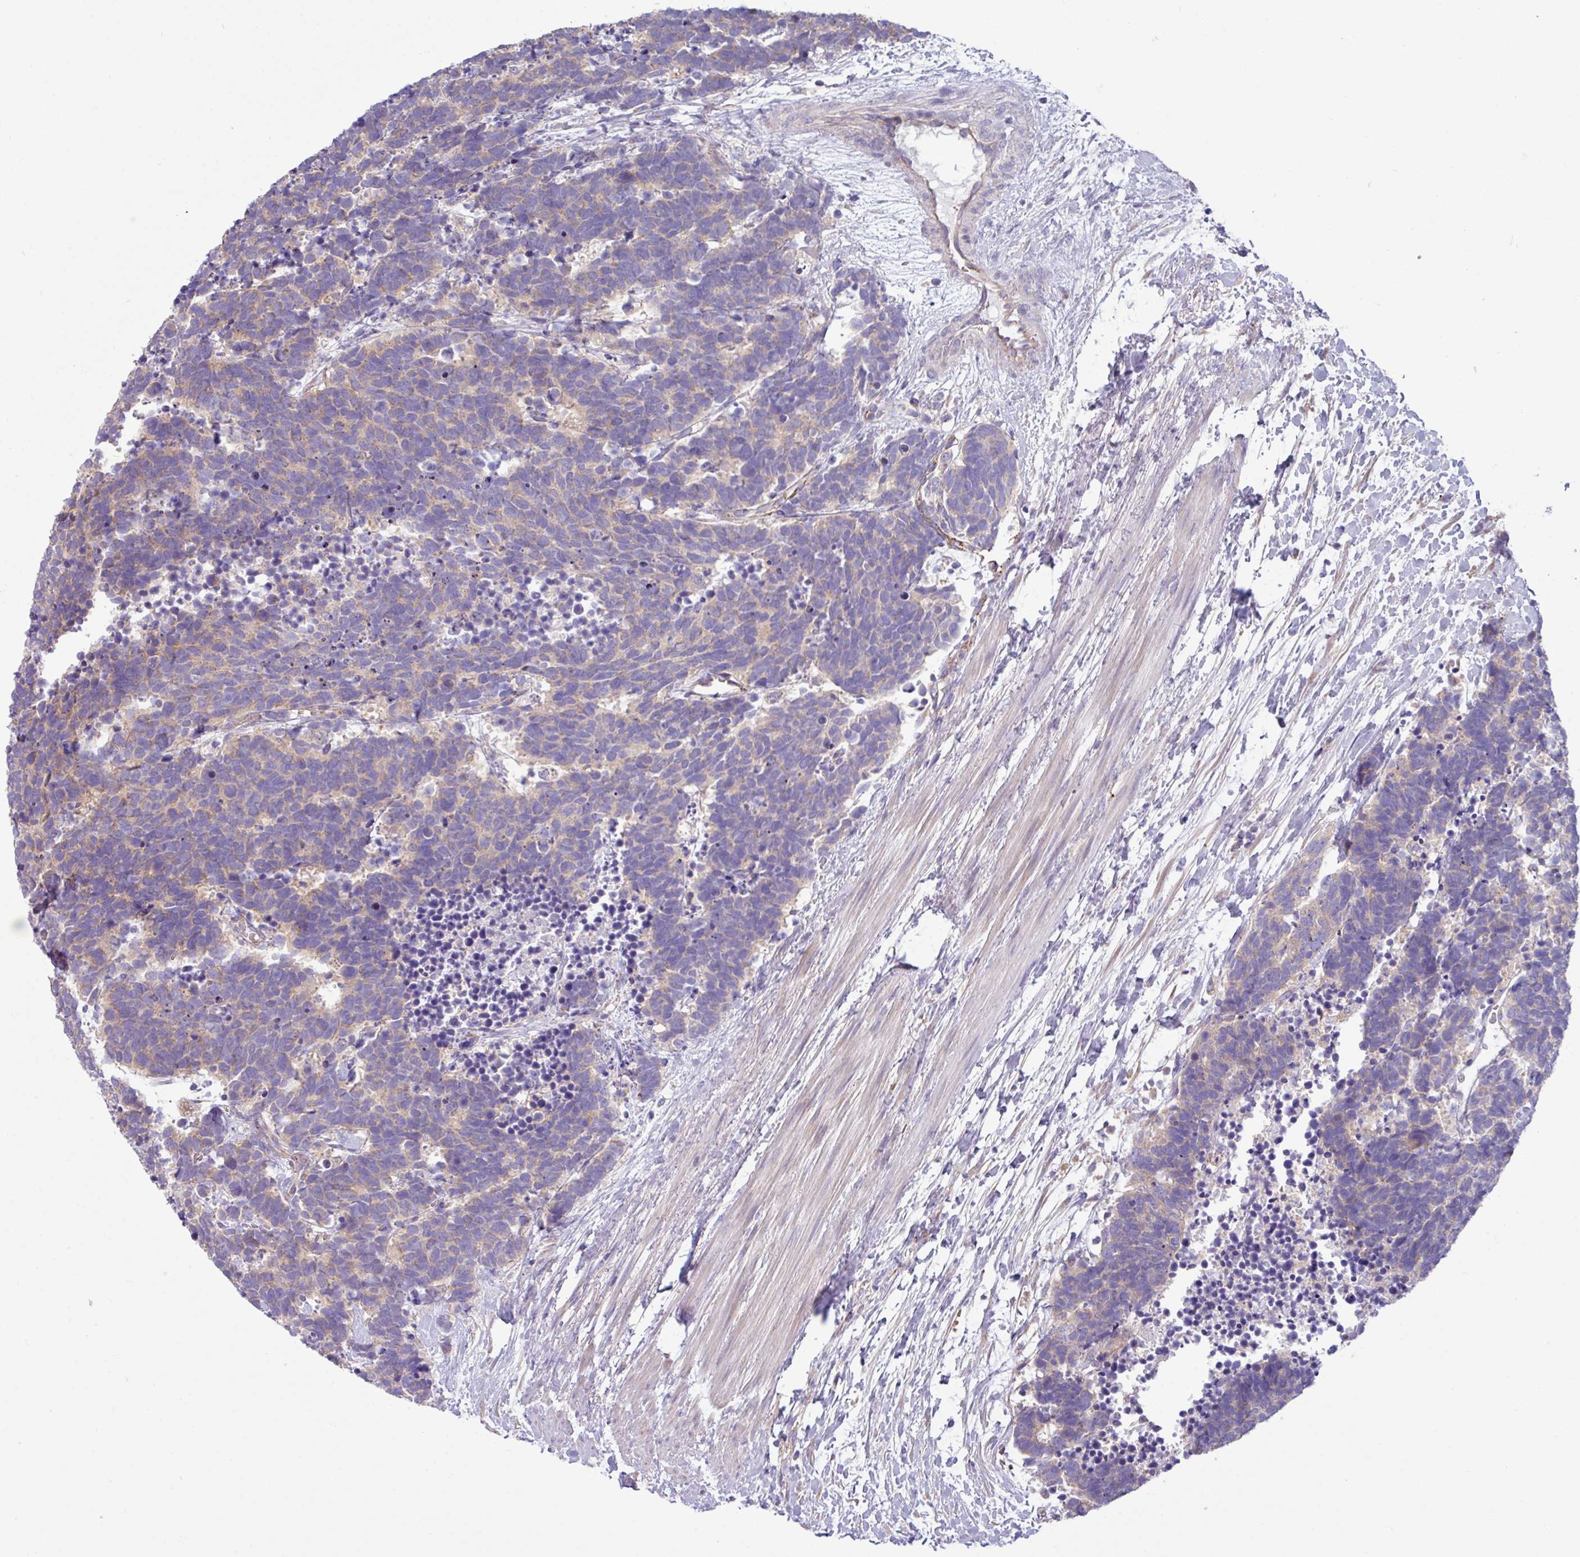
{"staining": {"intensity": "weak", "quantity": "25%-75%", "location": "cytoplasmic/membranous"}, "tissue": "carcinoid", "cell_type": "Tumor cells", "image_type": "cancer", "snomed": [{"axis": "morphology", "description": "Carcinoma, NOS"}, {"axis": "morphology", "description": "Carcinoid, malignant, NOS"}, {"axis": "topography", "description": "Prostate"}], "caption": "IHC micrograph of neoplastic tissue: human carcinoid stained using IHC reveals low levels of weak protein expression localized specifically in the cytoplasmic/membranous of tumor cells, appearing as a cytoplasmic/membranous brown color.", "gene": "PPM1J", "patient": {"sex": "male", "age": 57}}